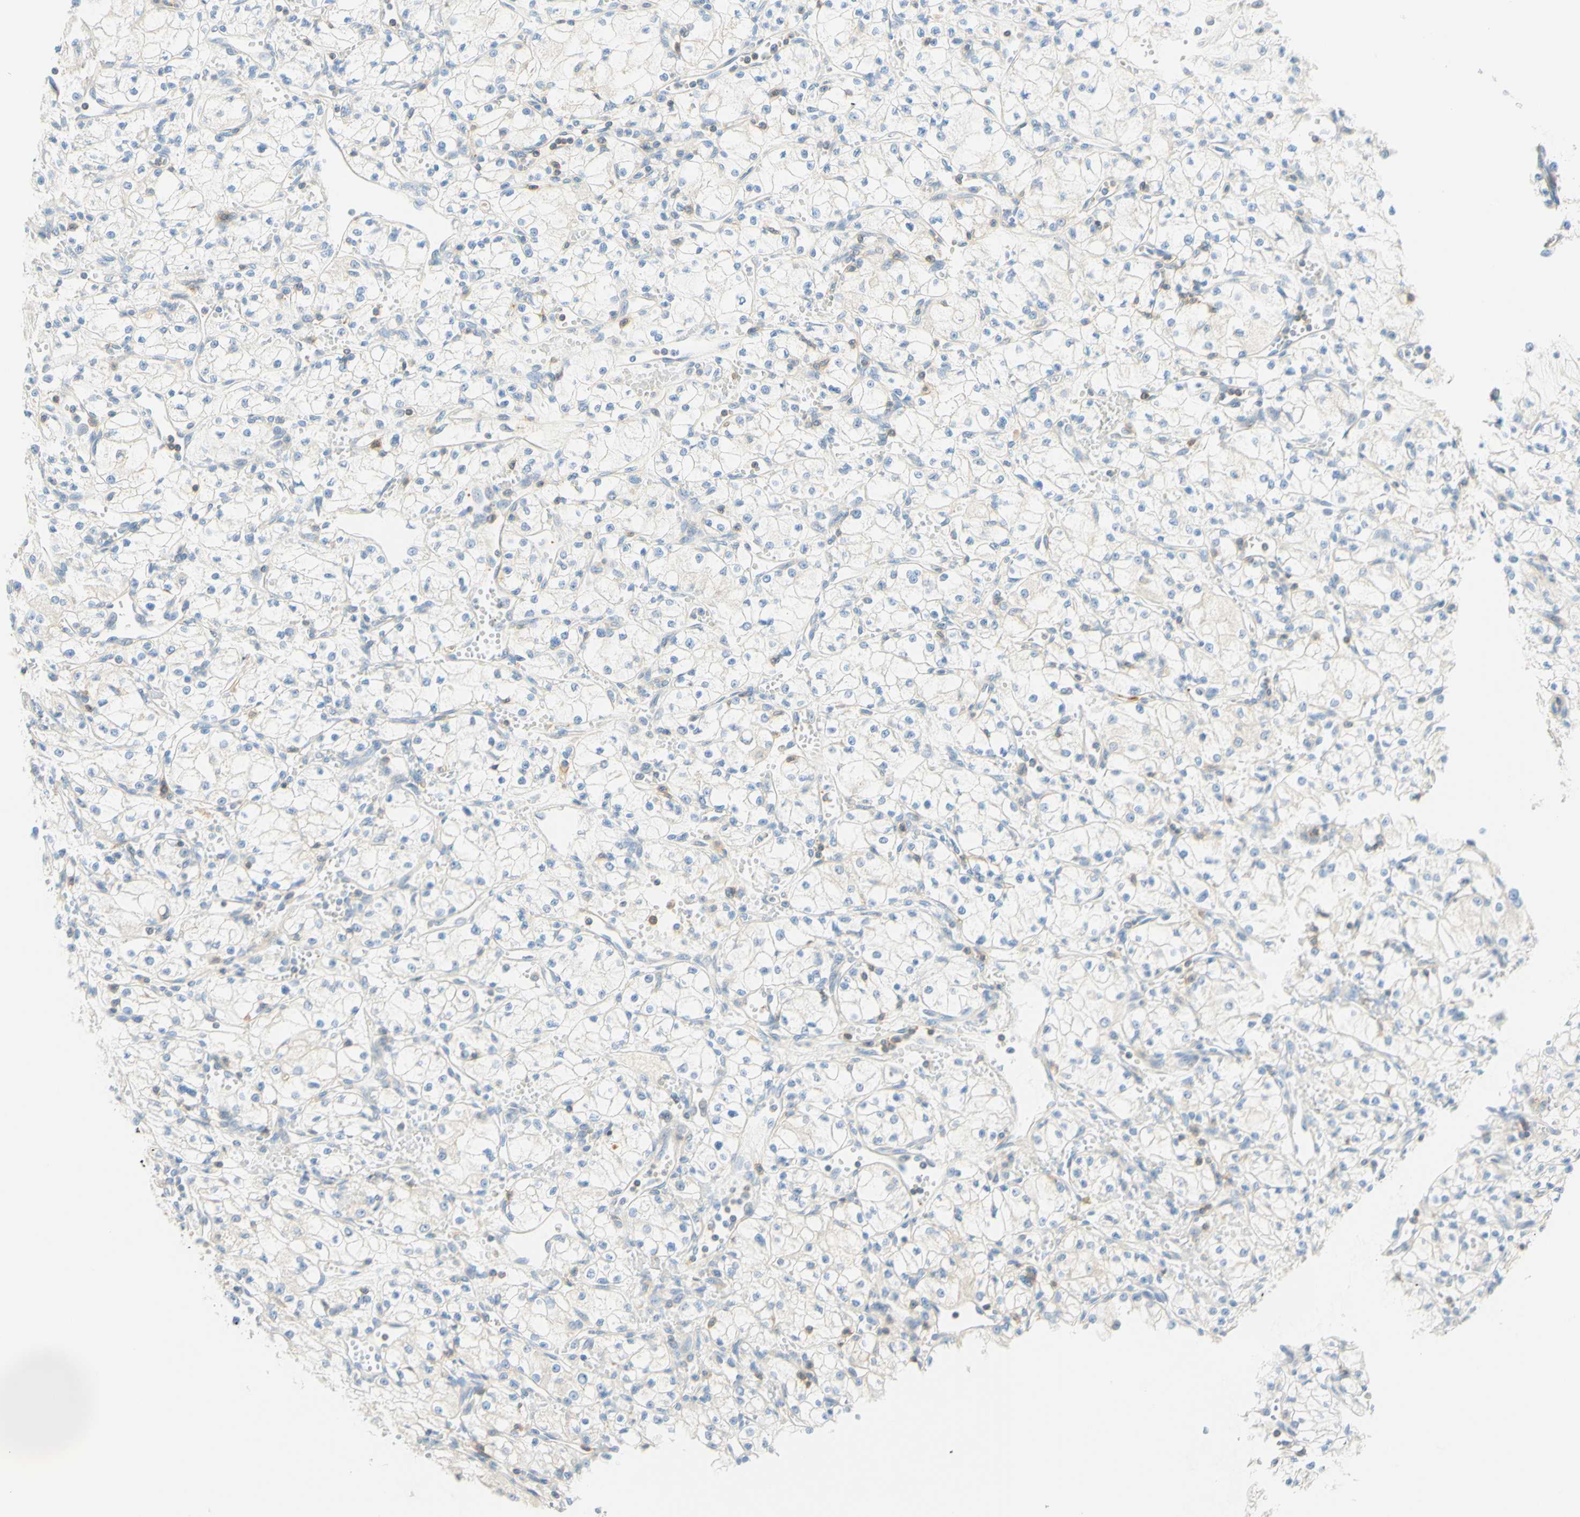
{"staining": {"intensity": "negative", "quantity": "none", "location": "none"}, "tissue": "renal cancer", "cell_type": "Tumor cells", "image_type": "cancer", "snomed": [{"axis": "morphology", "description": "Normal tissue, NOS"}, {"axis": "morphology", "description": "Adenocarcinoma, NOS"}, {"axis": "topography", "description": "Kidney"}], "caption": "Adenocarcinoma (renal) stained for a protein using IHC exhibits no expression tumor cells.", "gene": "LAT", "patient": {"sex": "male", "age": 59}}